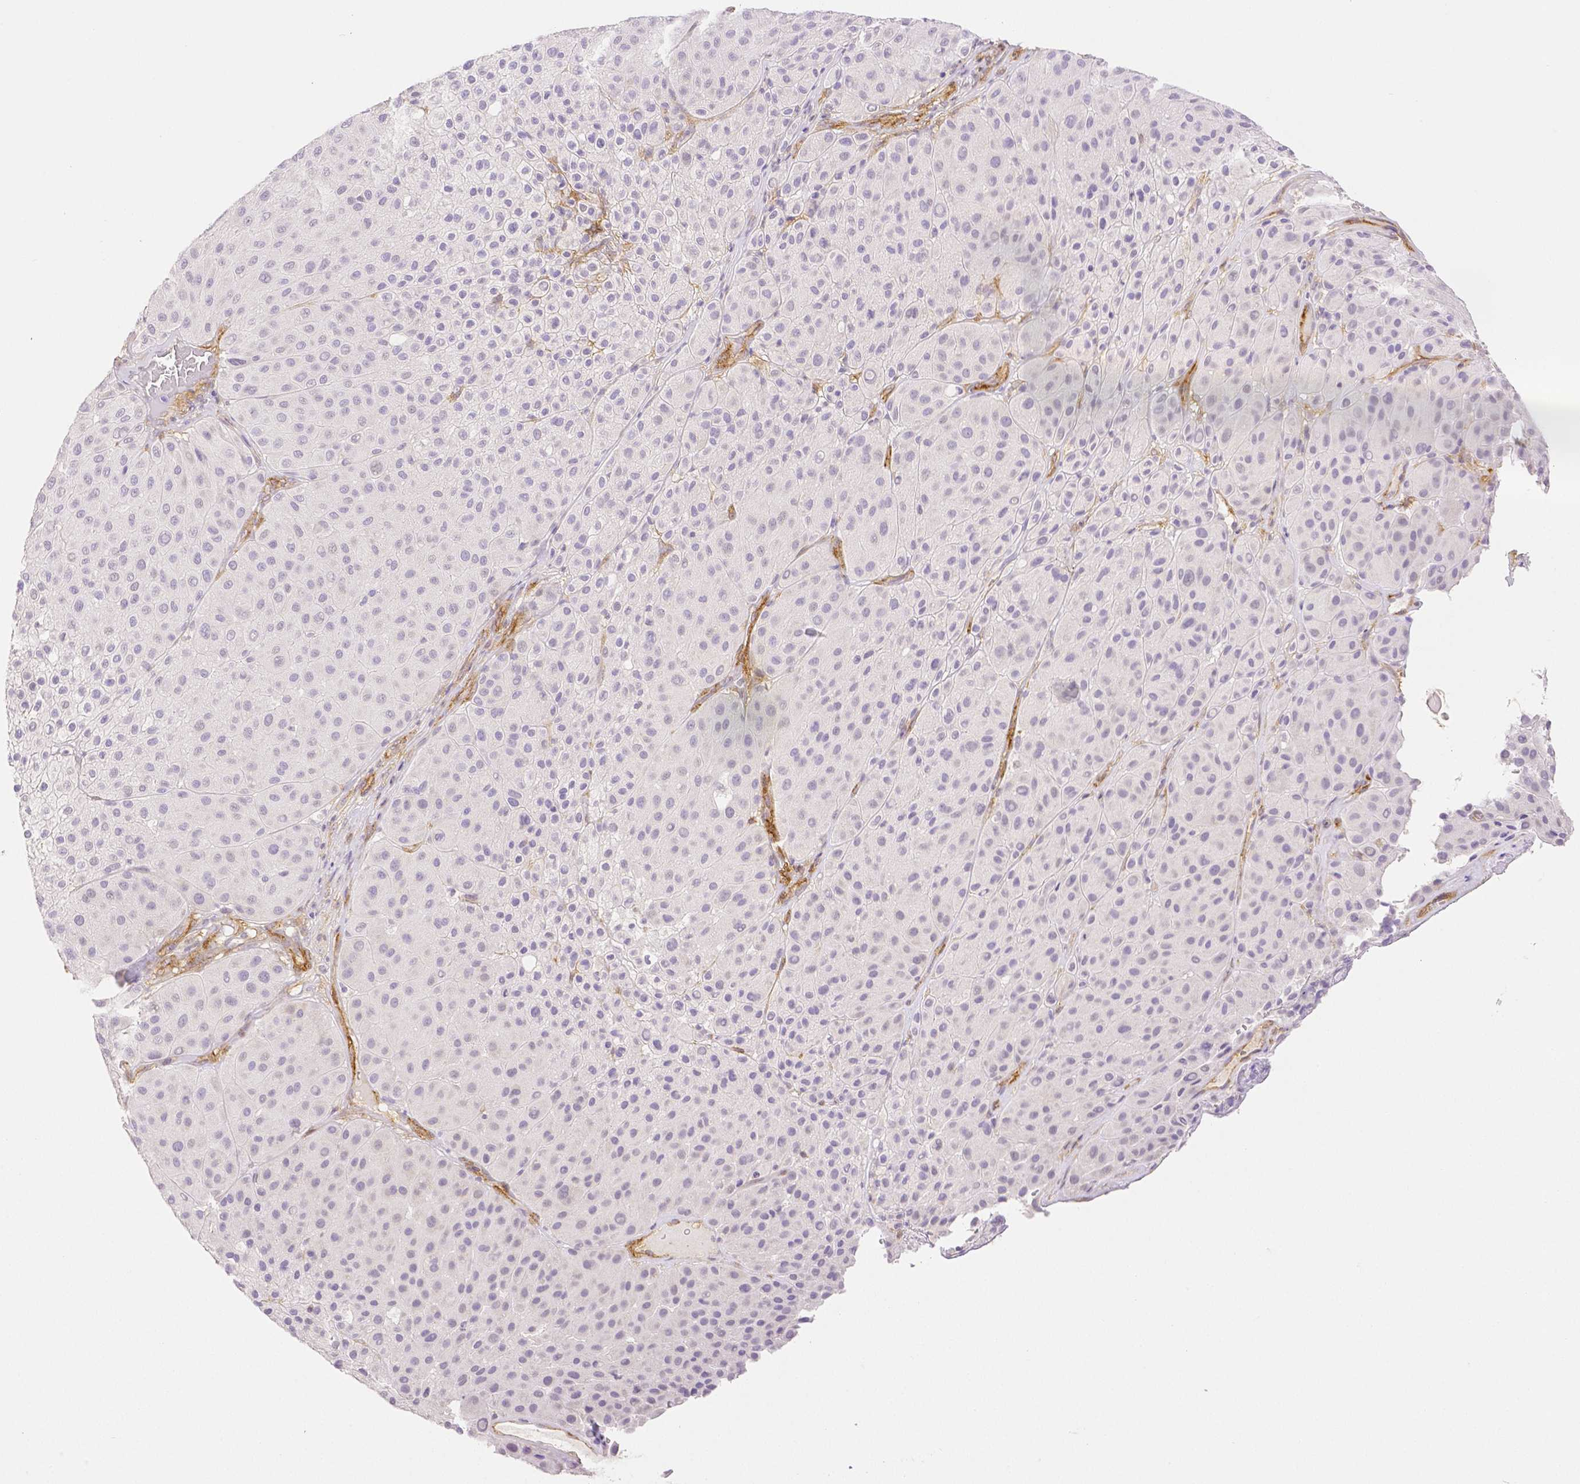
{"staining": {"intensity": "negative", "quantity": "none", "location": "none"}, "tissue": "melanoma", "cell_type": "Tumor cells", "image_type": "cancer", "snomed": [{"axis": "morphology", "description": "Malignant melanoma, Metastatic site"}, {"axis": "topography", "description": "Smooth muscle"}], "caption": "The micrograph demonstrates no staining of tumor cells in melanoma.", "gene": "THY1", "patient": {"sex": "male", "age": 41}}